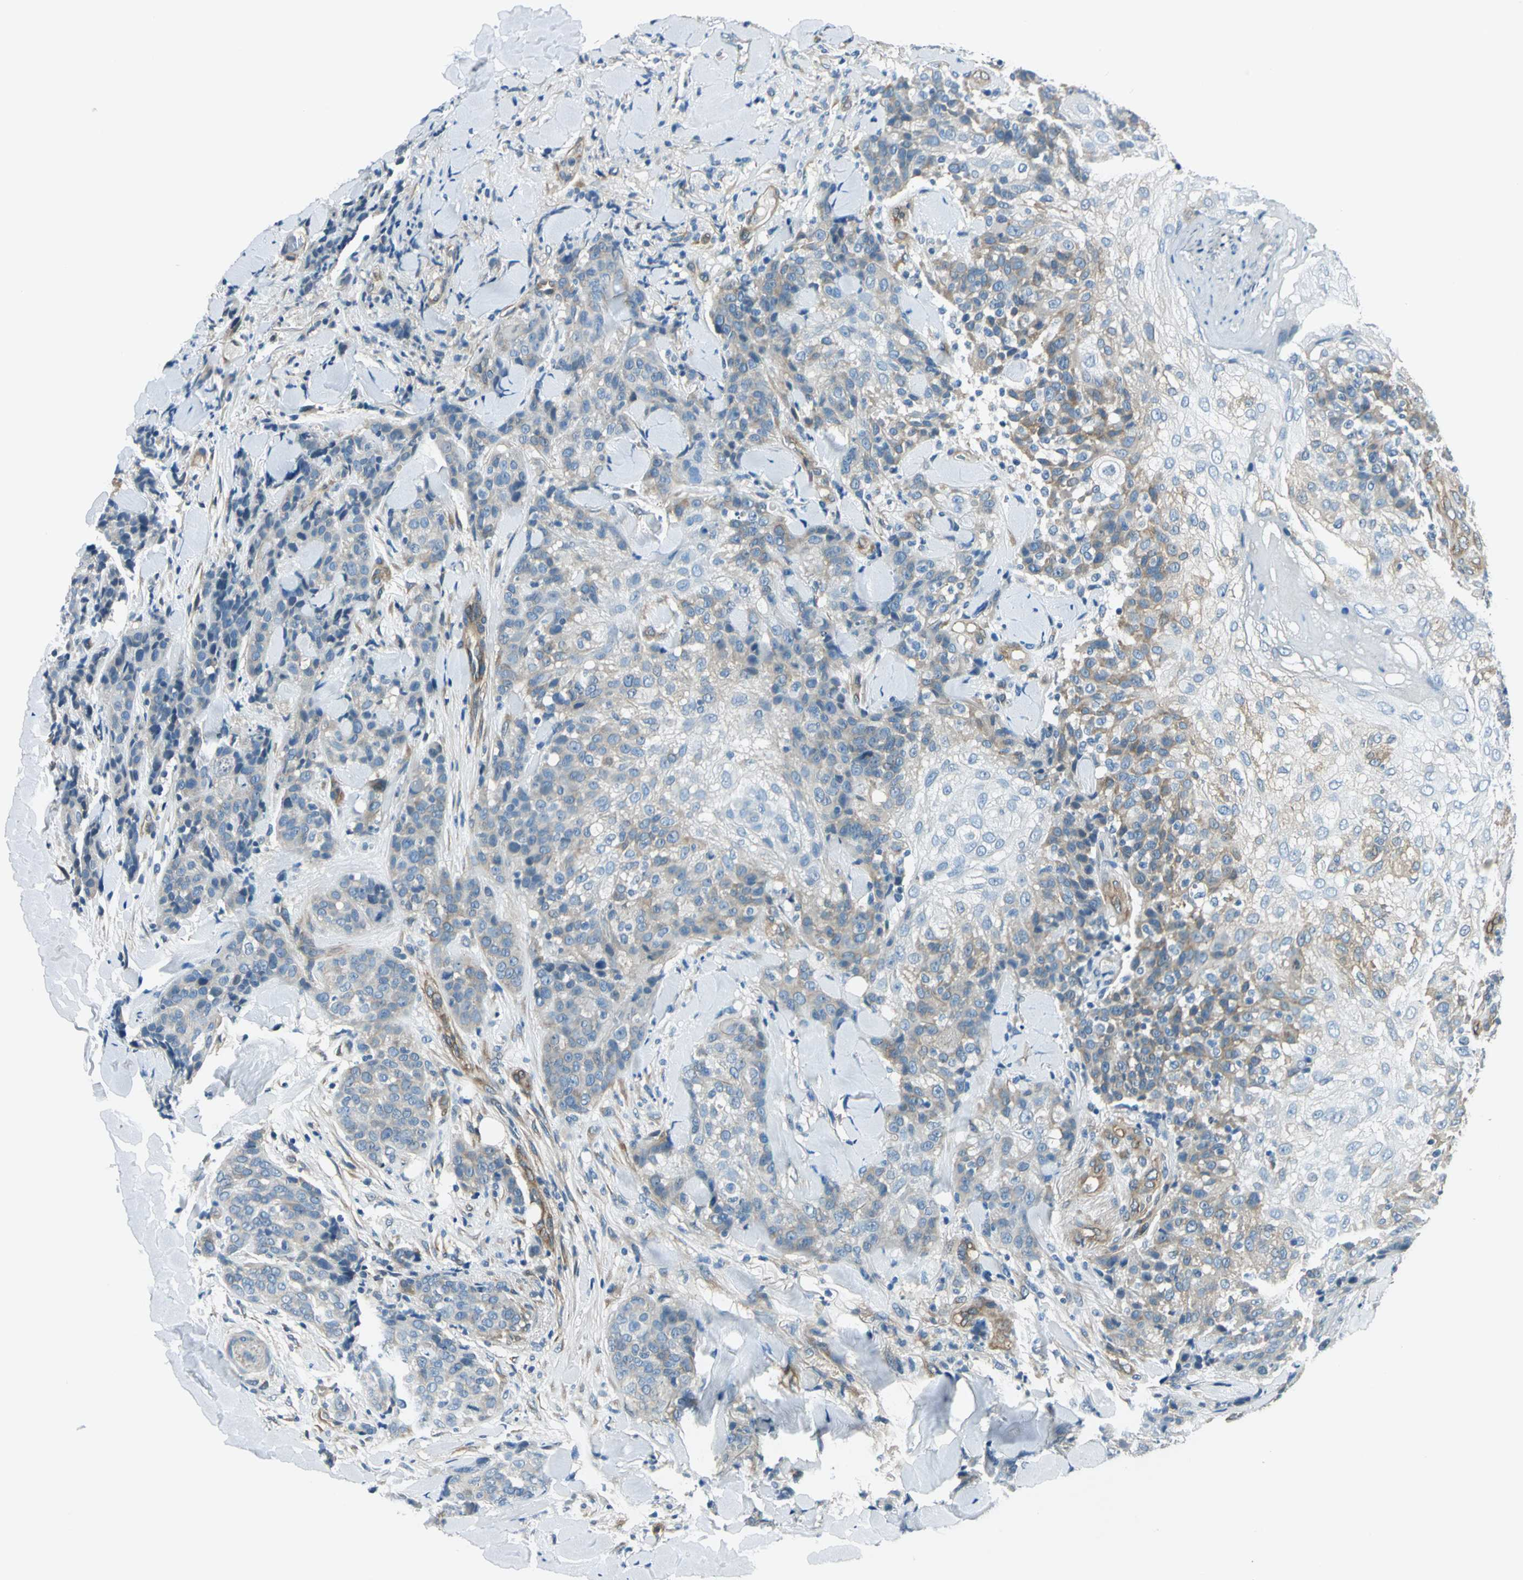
{"staining": {"intensity": "weak", "quantity": "25%-75%", "location": "cytoplasmic/membranous"}, "tissue": "skin cancer", "cell_type": "Tumor cells", "image_type": "cancer", "snomed": [{"axis": "morphology", "description": "Normal tissue, NOS"}, {"axis": "morphology", "description": "Squamous cell carcinoma, NOS"}, {"axis": "topography", "description": "Skin"}], "caption": "Immunohistochemical staining of human squamous cell carcinoma (skin) reveals low levels of weak cytoplasmic/membranous expression in about 25%-75% of tumor cells.", "gene": "CDC42EP1", "patient": {"sex": "female", "age": 83}}